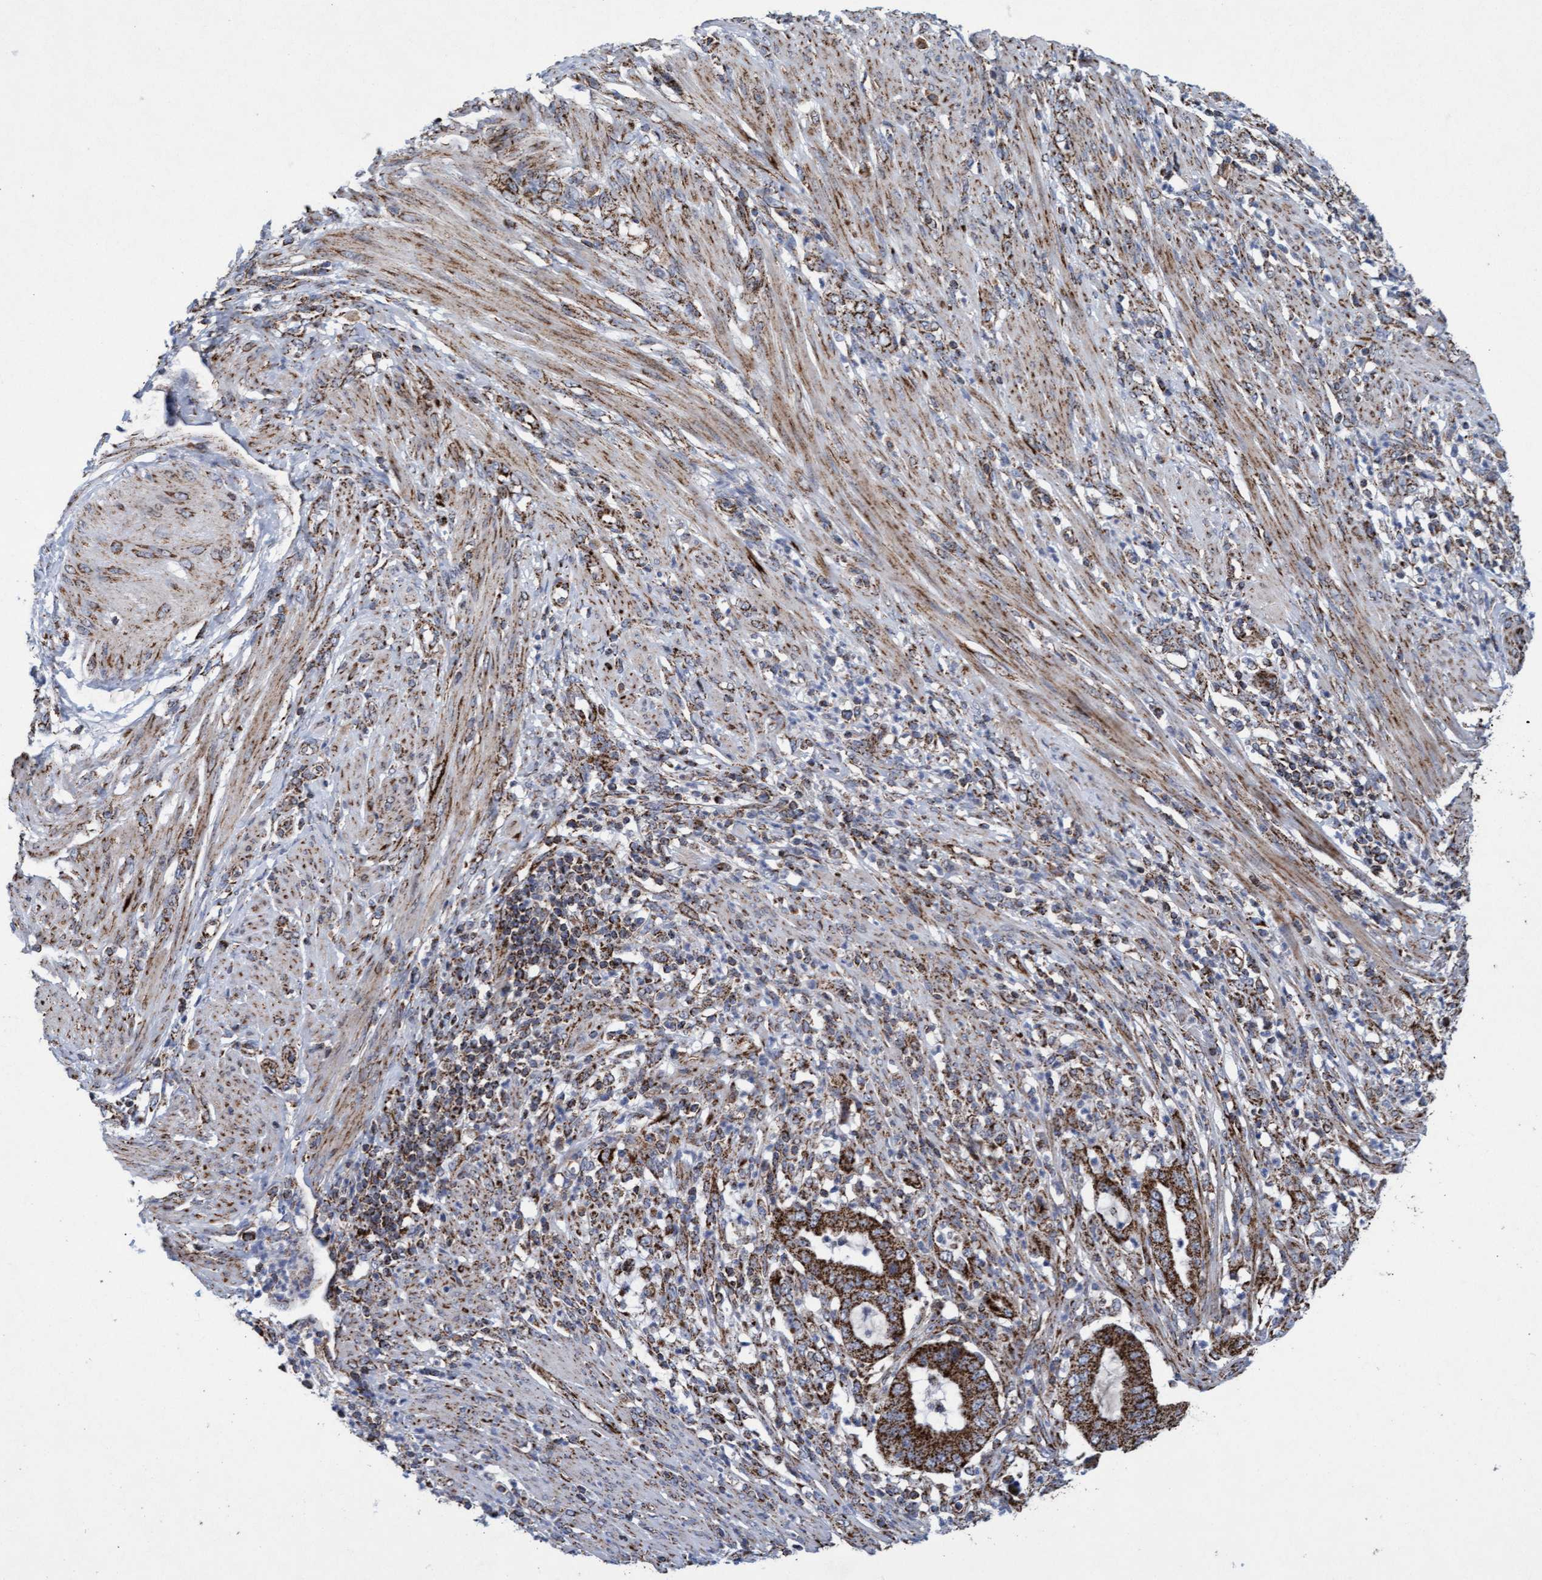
{"staining": {"intensity": "strong", "quantity": ">75%", "location": "cytoplasmic/membranous"}, "tissue": "endometrial cancer", "cell_type": "Tumor cells", "image_type": "cancer", "snomed": [{"axis": "morphology", "description": "Adenocarcinoma, NOS"}, {"axis": "topography", "description": "Endometrium"}], "caption": "Tumor cells reveal high levels of strong cytoplasmic/membranous staining in approximately >75% of cells in endometrial cancer (adenocarcinoma). The protein of interest is shown in brown color, while the nuclei are stained blue.", "gene": "MRPL38", "patient": {"sex": "female", "age": 51}}